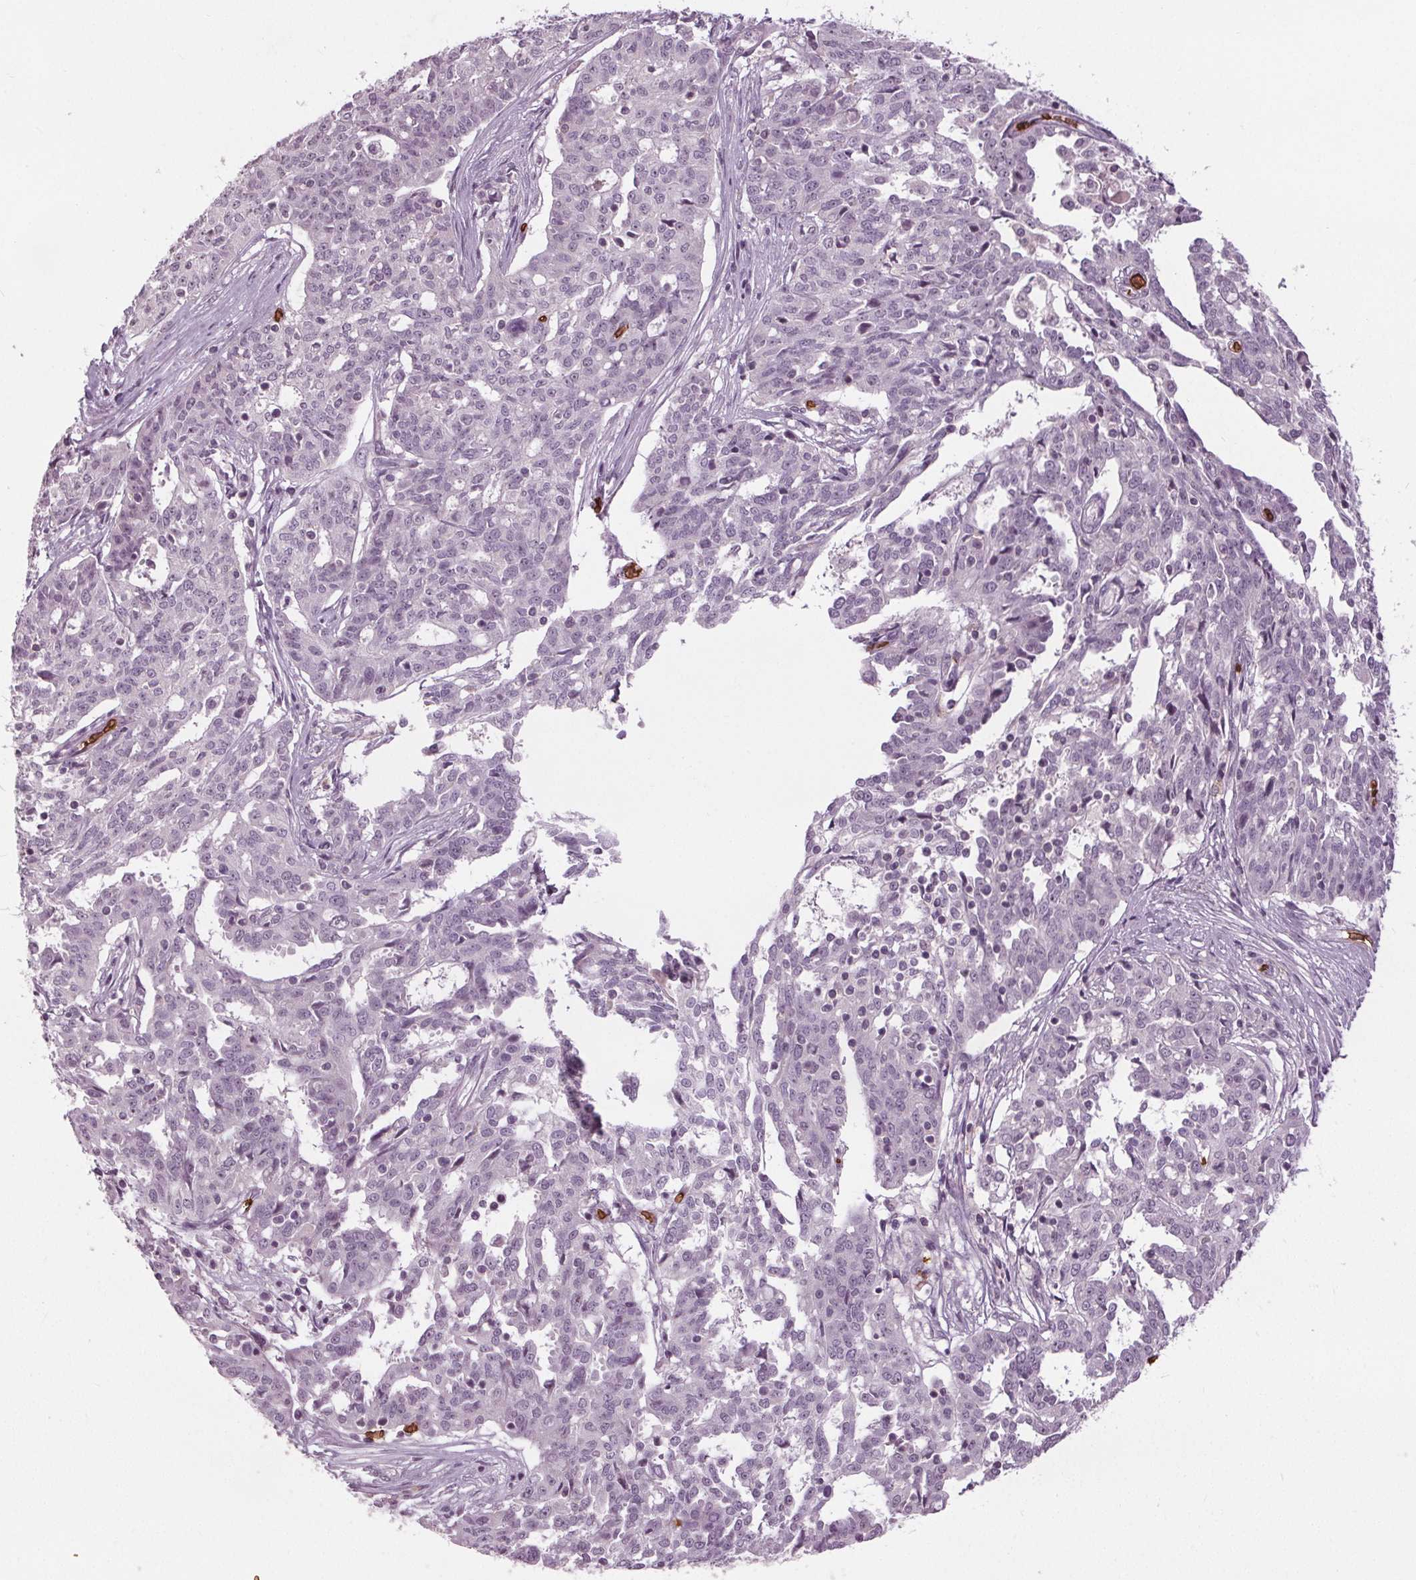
{"staining": {"intensity": "negative", "quantity": "none", "location": "none"}, "tissue": "ovarian cancer", "cell_type": "Tumor cells", "image_type": "cancer", "snomed": [{"axis": "morphology", "description": "Cystadenocarcinoma, serous, NOS"}, {"axis": "topography", "description": "Ovary"}], "caption": "Immunohistochemistry (IHC) of ovarian cancer (serous cystadenocarcinoma) displays no positivity in tumor cells.", "gene": "SLC4A1", "patient": {"sex": "female", "age": 67}}